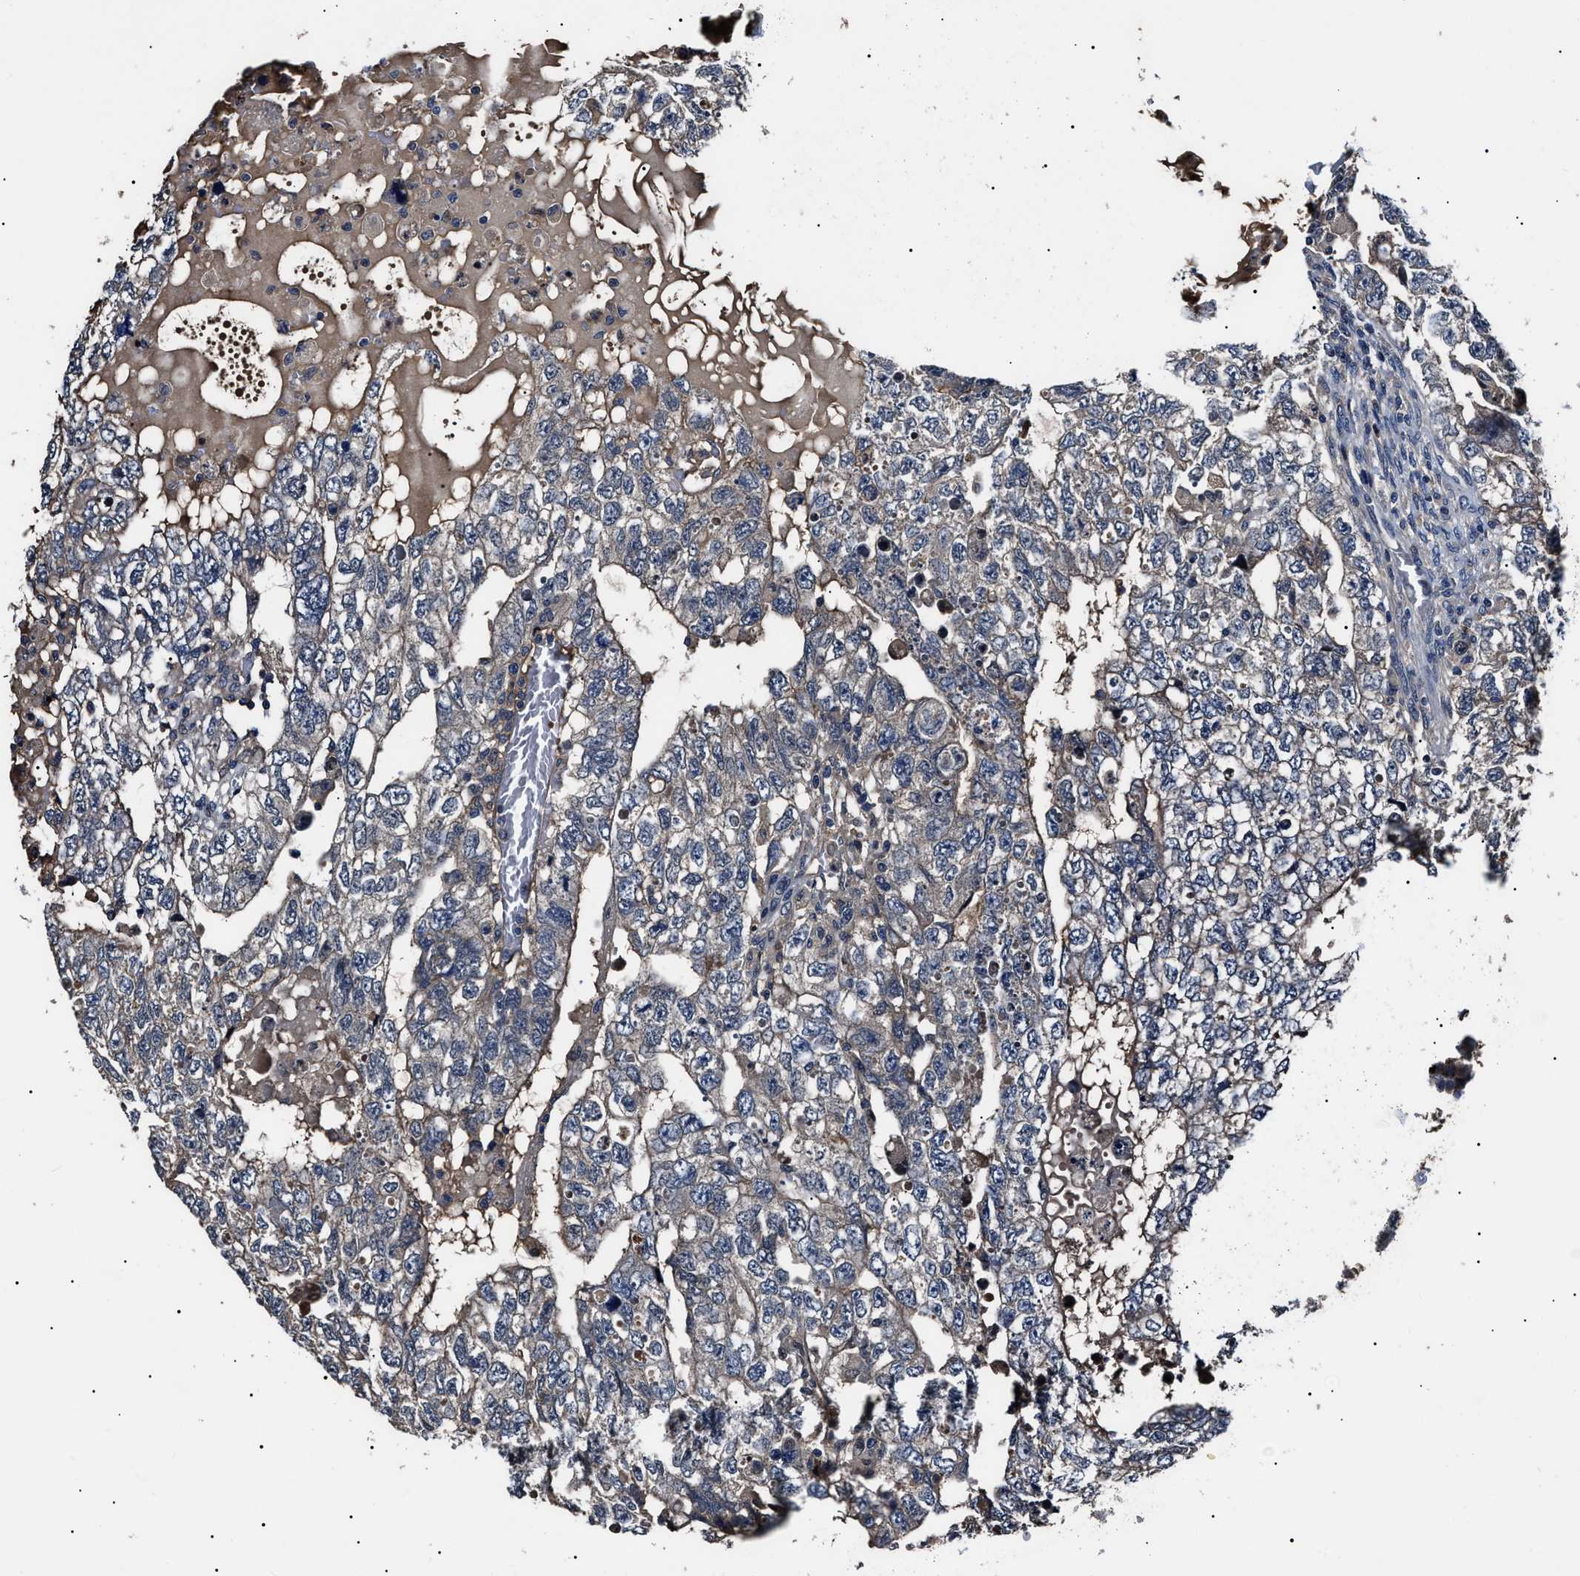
{"staining": {"intensity": "negative", "quantity": "none", "location": "none"}, "tissue": "testis cancer", "cell_type": "Tumor cells", "image_type": "cancer", "snomed": [{"axis": "morphology", "description": "Carcinoma, Embryonal, NOS"}, {"axis": "topography", "description": "Testis"}], "caption": "Image shows no significant protein staining in tumor cells of testis cancer.", "gene": "IFT81", "patient": {"sex": "male", "age": 36}}